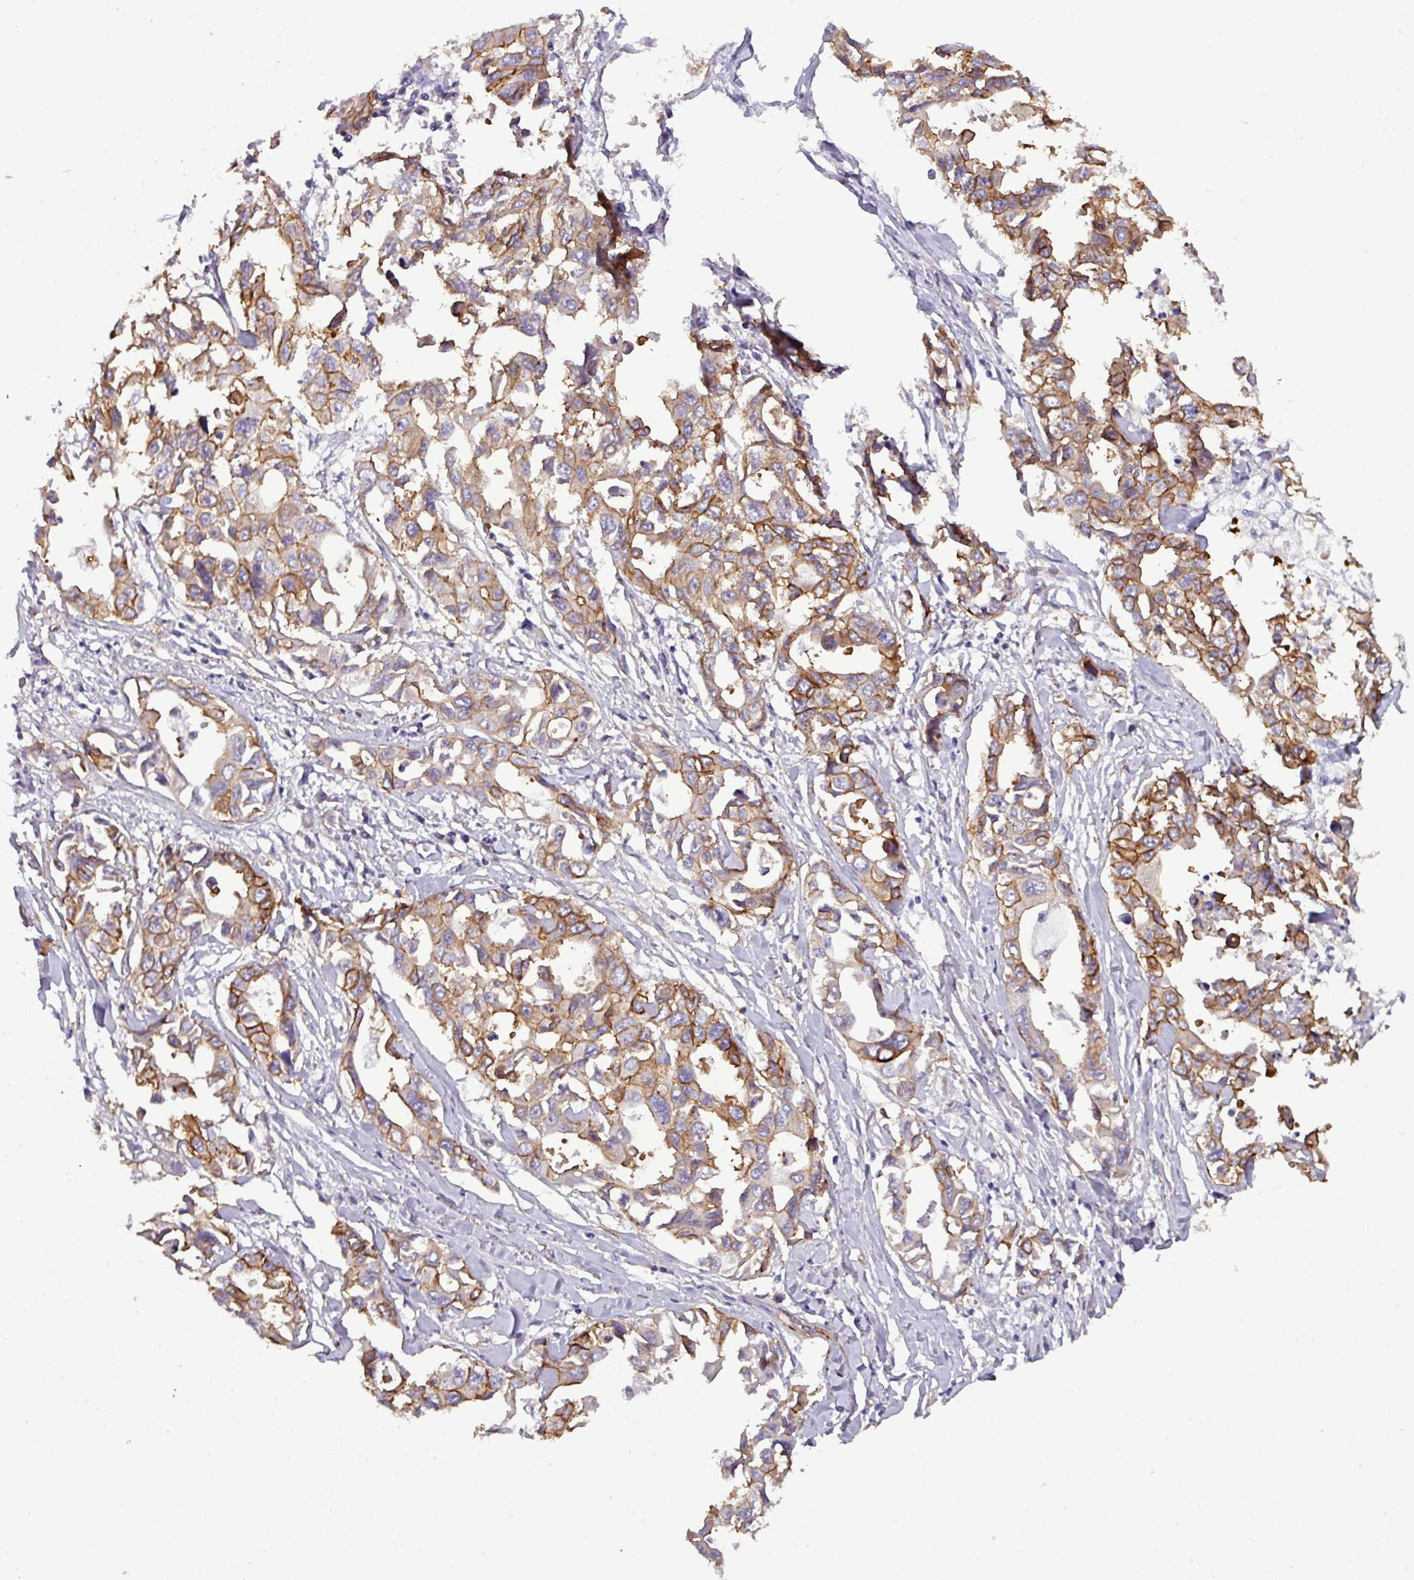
{"staining": {"intensity": "moderate", "quantity": ">75%", "location": "cytoplasmic/membranous"}, "tissue": "lung cancer", "cell_type": "Tumor cells", "image_type": "cancer", "snomed": [{"axis": "morphology", "description": "Adenocarcinoma, NOS"}, {"axis": "topography", "description": "Lung"}], "caption": "Protein staining of lung adenocarcinoma tissue reveals moderate cytoplasmic/membranous positivity in about >75% of tumor cells.", "gene": "PARD6A", "patient": {"sex": "male", "age": 64}}